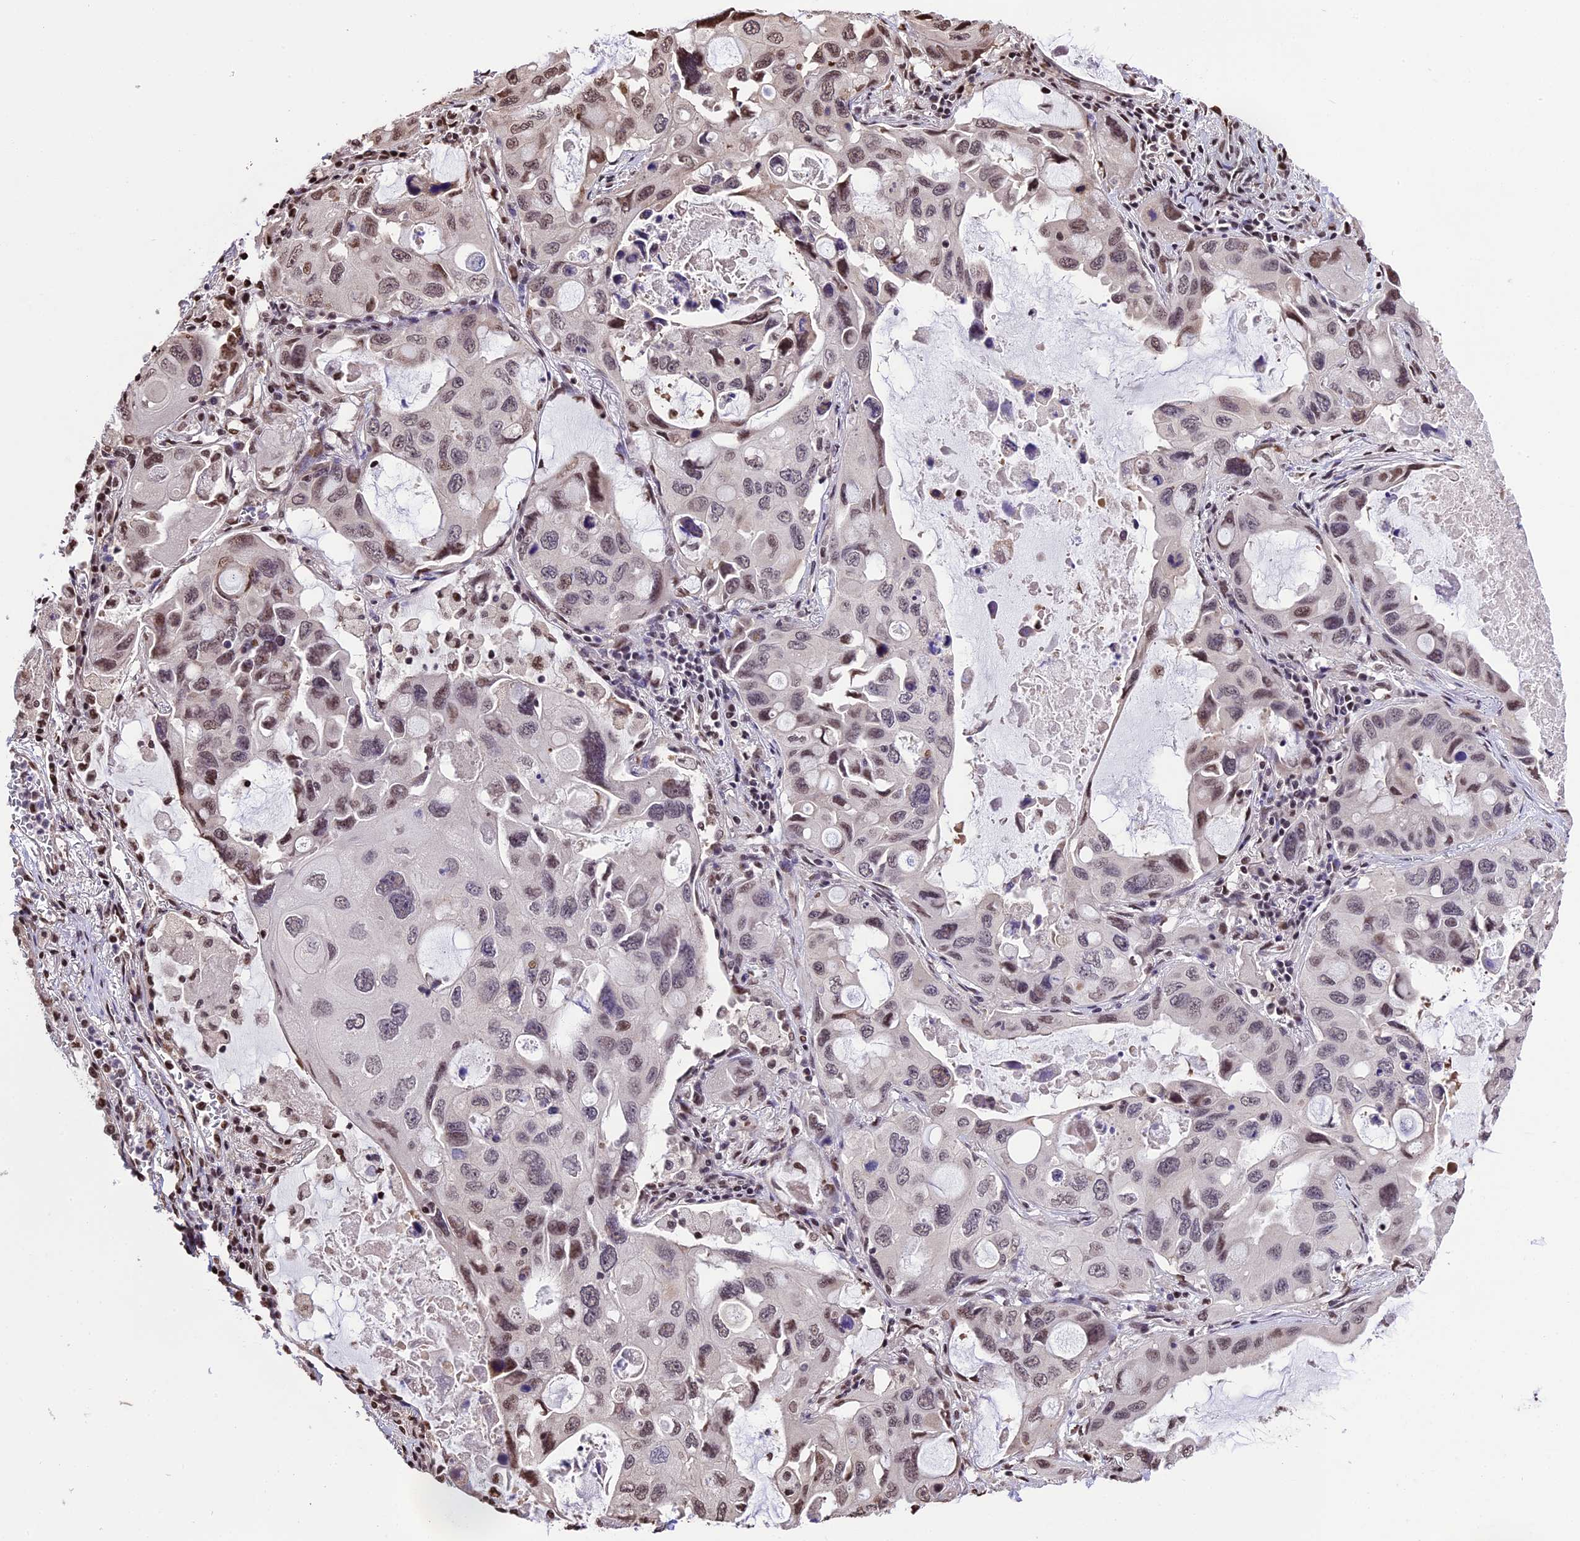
{"staining": {"intensity": "moderate", "quantity": "25%-75%", "location": "nuclear"}, "tissue": "lung cancer", "cell_type": "Tumor cells", "image_type": "cancer", "snomed": [{"axis": "morphology", "description": "Squamous cell carcinoma, NOS"}, {"axis": "topography", "description": "Lung"}], "caption": "Immunohistochemistry (IHC) (DAB (3,3'-diaminobenzidine)) staining of lung cancer demonstrates moderate nuclear protein staining in about 25%-75% of tumor cells.", "gene": "POLR3E", "patient": {"sex": "female", "age": 73}}